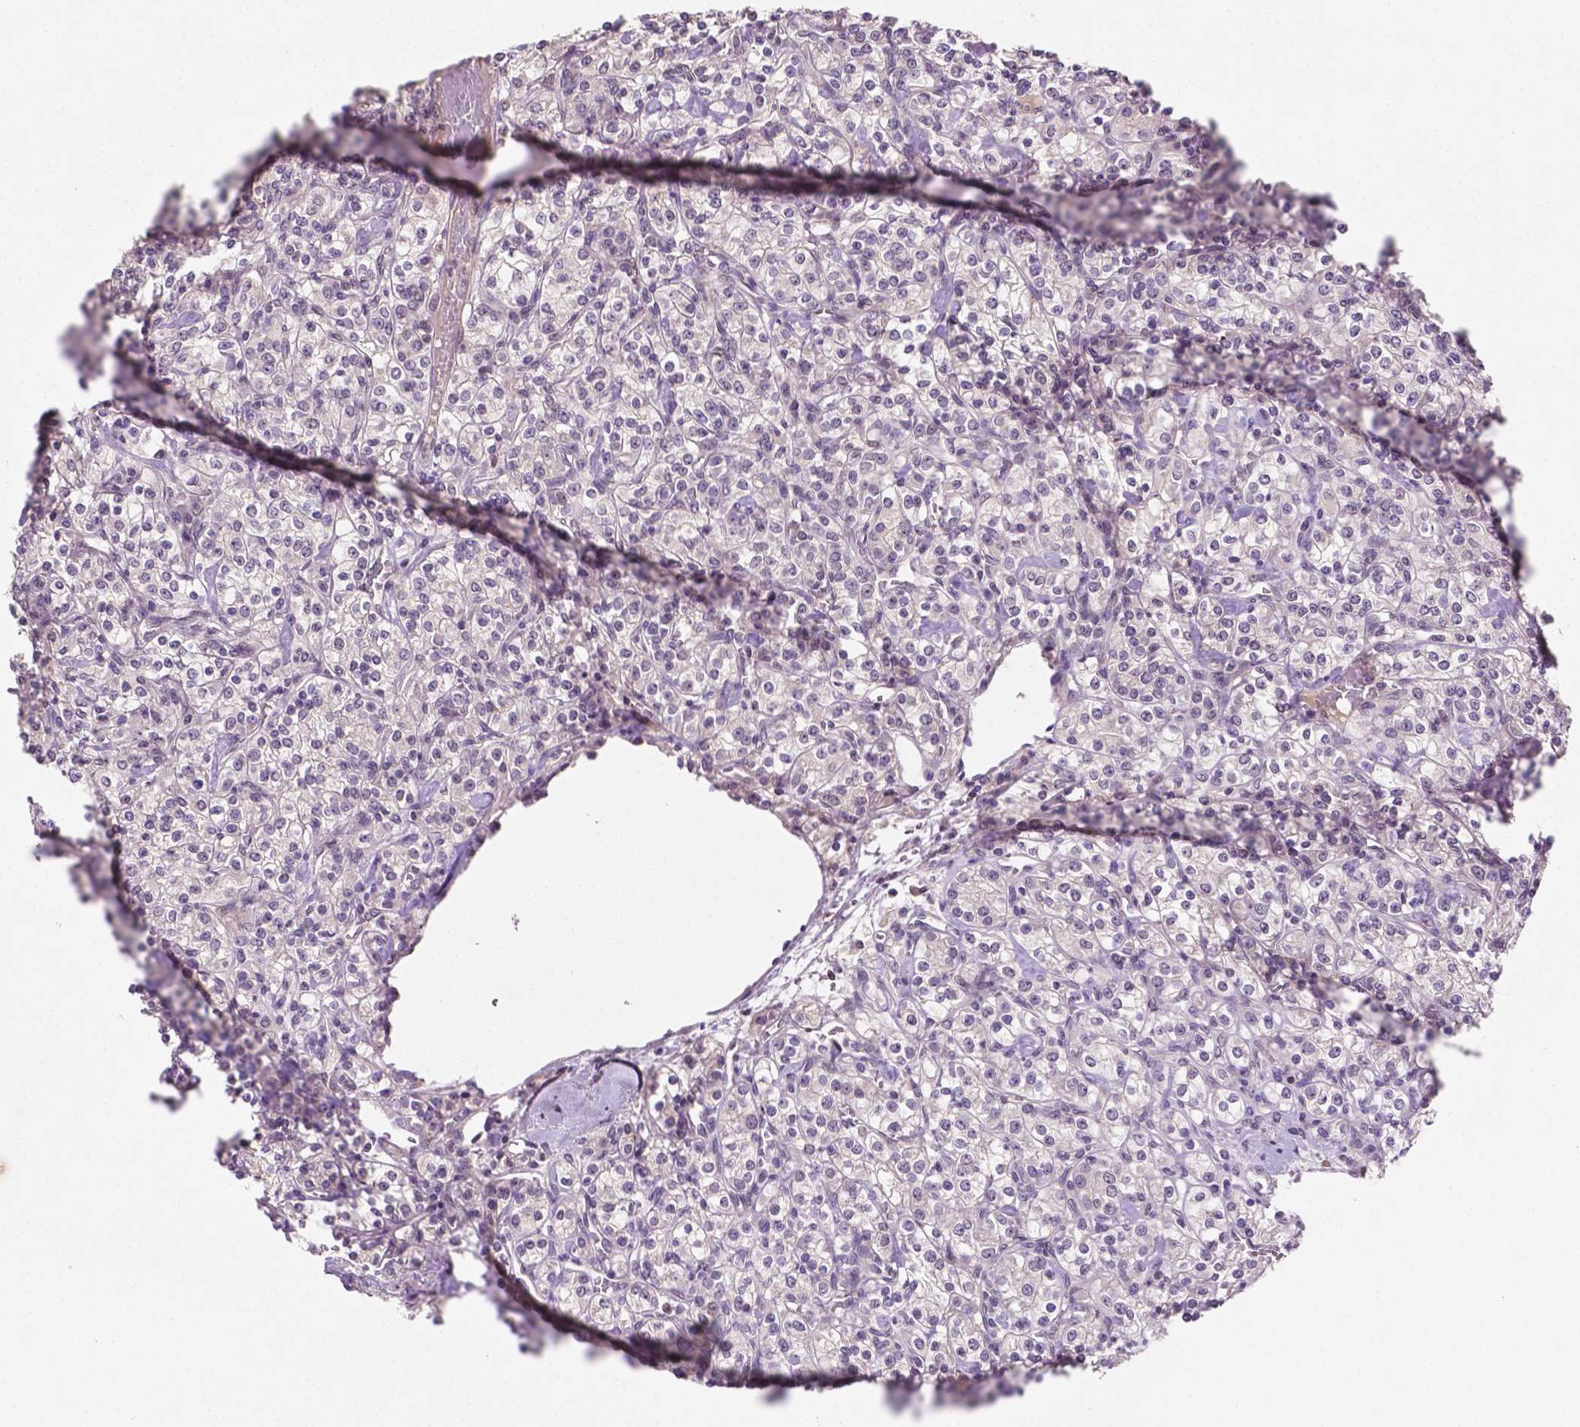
{"staining": {"intensity": "negative", "quantity": "none", "location": "none"}, "tissue": "renal cancer", "cell_type": "Tumor cells", "image_type": "cancer", "snomed": [{"axis": "morphology", "description": "Adenocarcinoma, NOS"}, {"axis": "topography", "description": "Kidney"}], "caption": "The IHC image has no significant staining in tumor cells of renal cancer tissue.", "gene": "MROH6", "patient": {"sex": "male", "age": 77}}